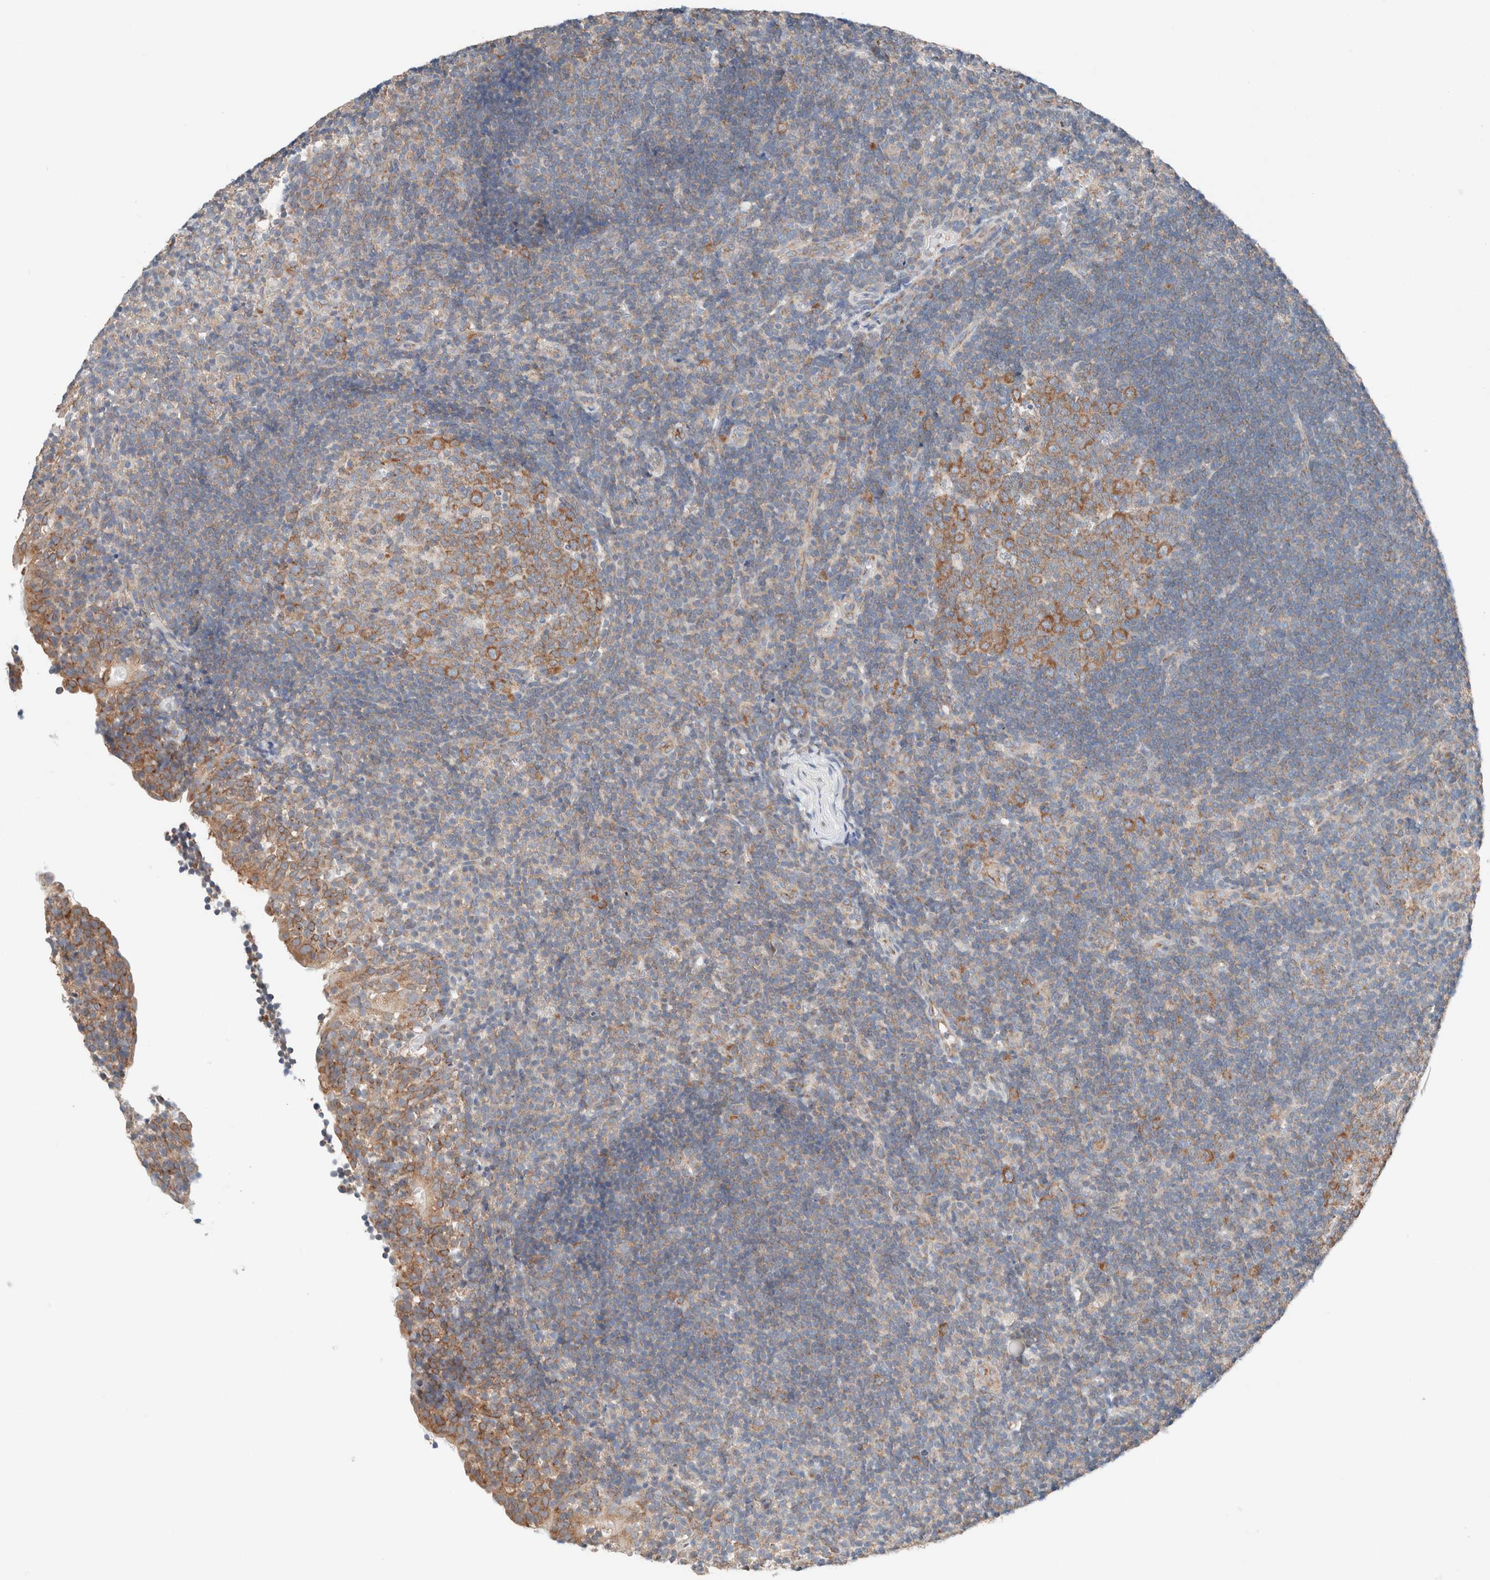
{"staining": {"intensity": "strong", "quantity": "25%-75%", "location": "cytoplasmic/membranous"}, "tissue": "tonsil", "cell_type": "Germinal center cells", "image_type": "normal", "snomed": [{"axis": "morphology", "description": "Normal tissue, NOS"}, {"axis": "topography", "description": "Tonsil"}], "caption": "Tonsil was stained to show a protein in brown. There is high levels of strong cytoplasmic/membranous expression in approximately 25%-75% of germinal center cells. The staining is performed using DAB brown chromogen to label protein expression. The nuclei are counter-stained blue using hematoxylin.", "gene": "CASC3", "patient": {"sex": "female", "age": 40}}